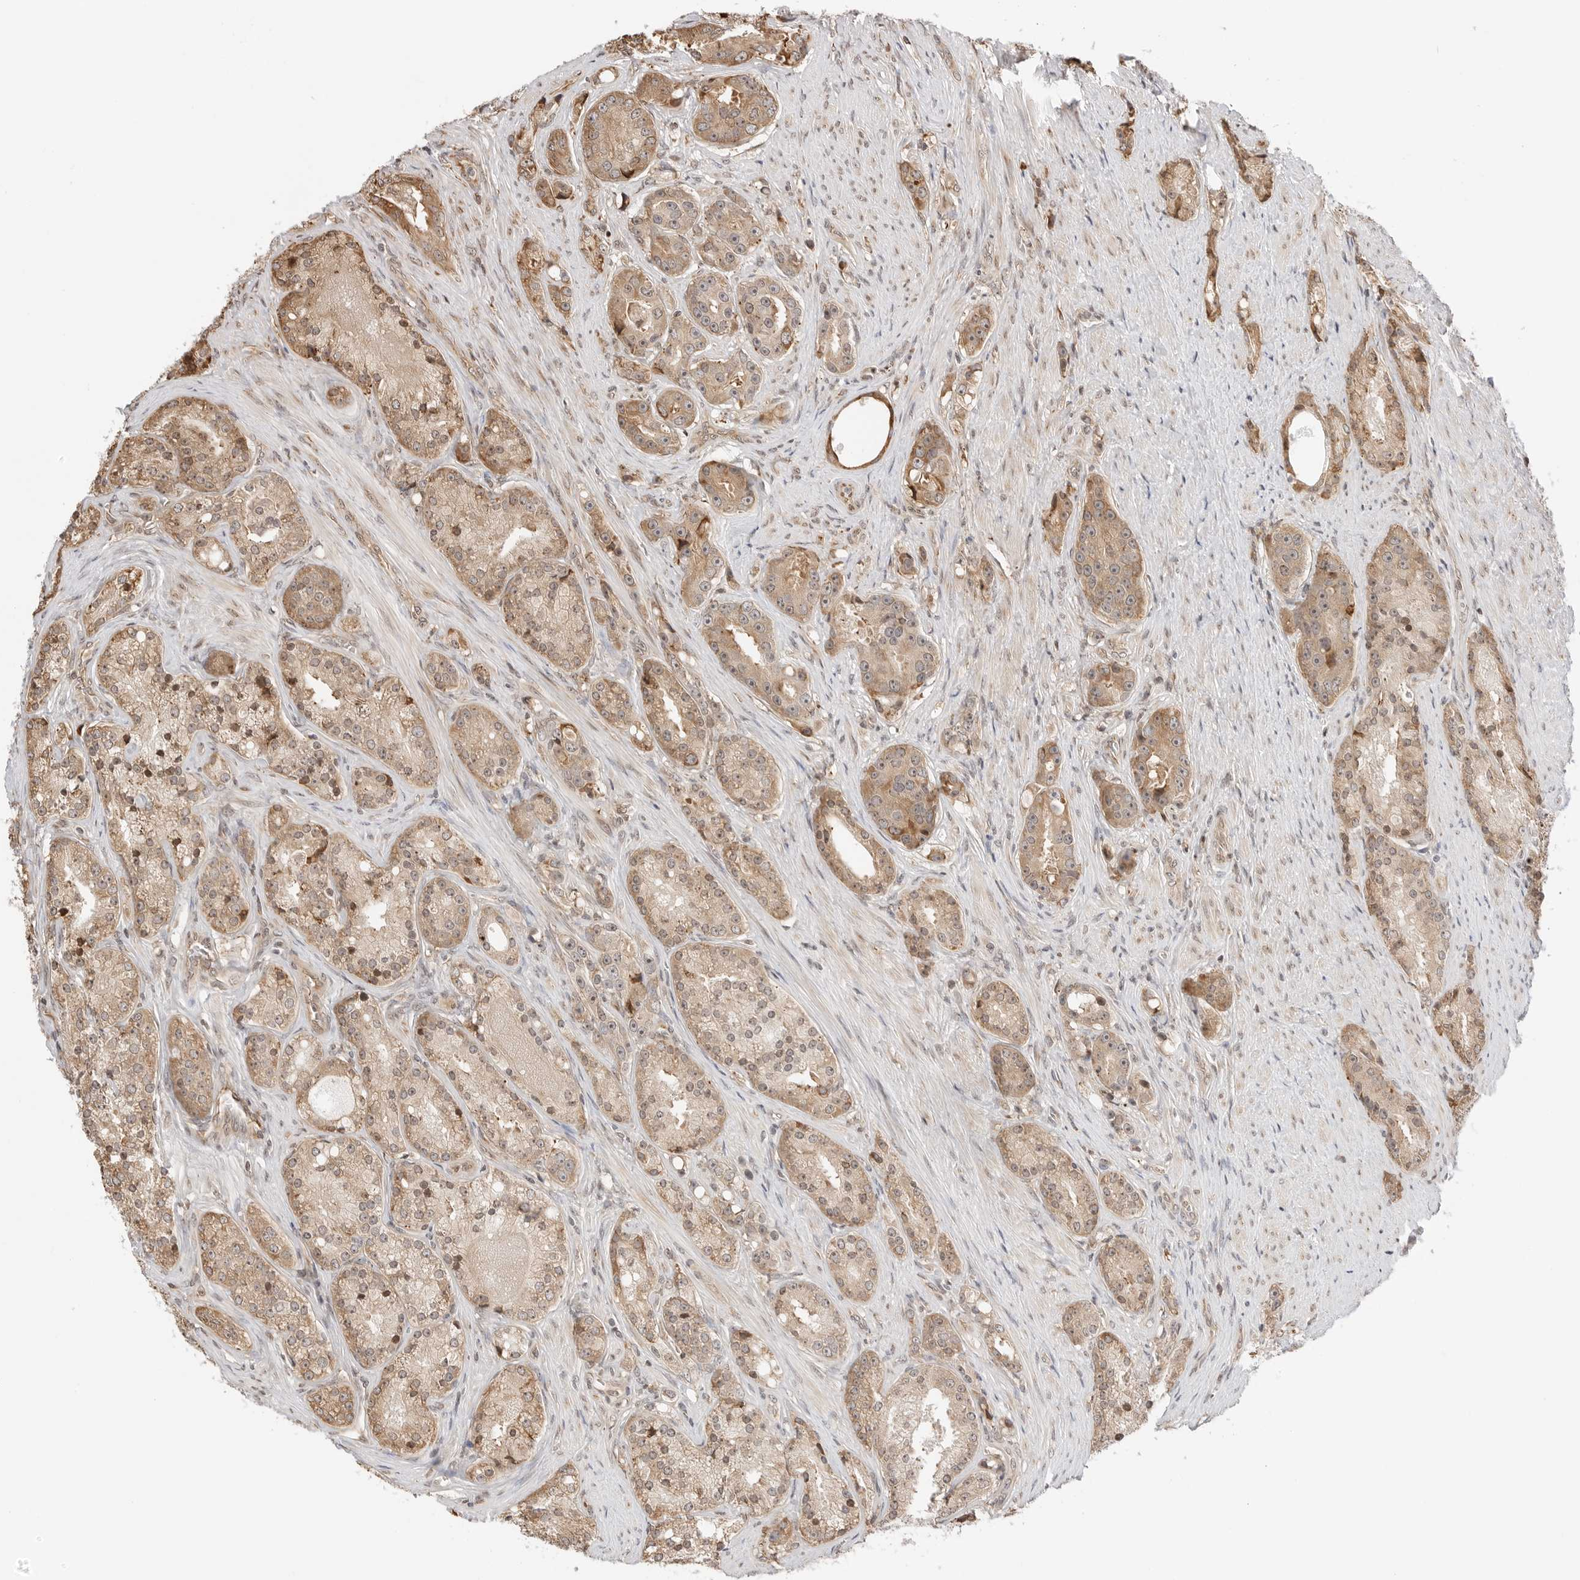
{"staining": {"intensity": "weak", "quantity": ">75%", "location": "cytoplasmic/membranous,nuclear"}, "tissue": "prostate cancer", "cell_type": "Tumor cells", "image_type": "cancer", "snomed": [{"axis": "morphology", "description": "Adenocarcinoma, High grade"}, {"axis": "topography", "description": "Prostate"}], "caption": "Adenocarcinoma (high-grade) (prostate) tissue demonstrates weak cytoplasmic/membranous and nuclear staining in approximately >75% of tumor cells", "gene": "FKBP14", "patient": {"sex": "male", "age": 60}}